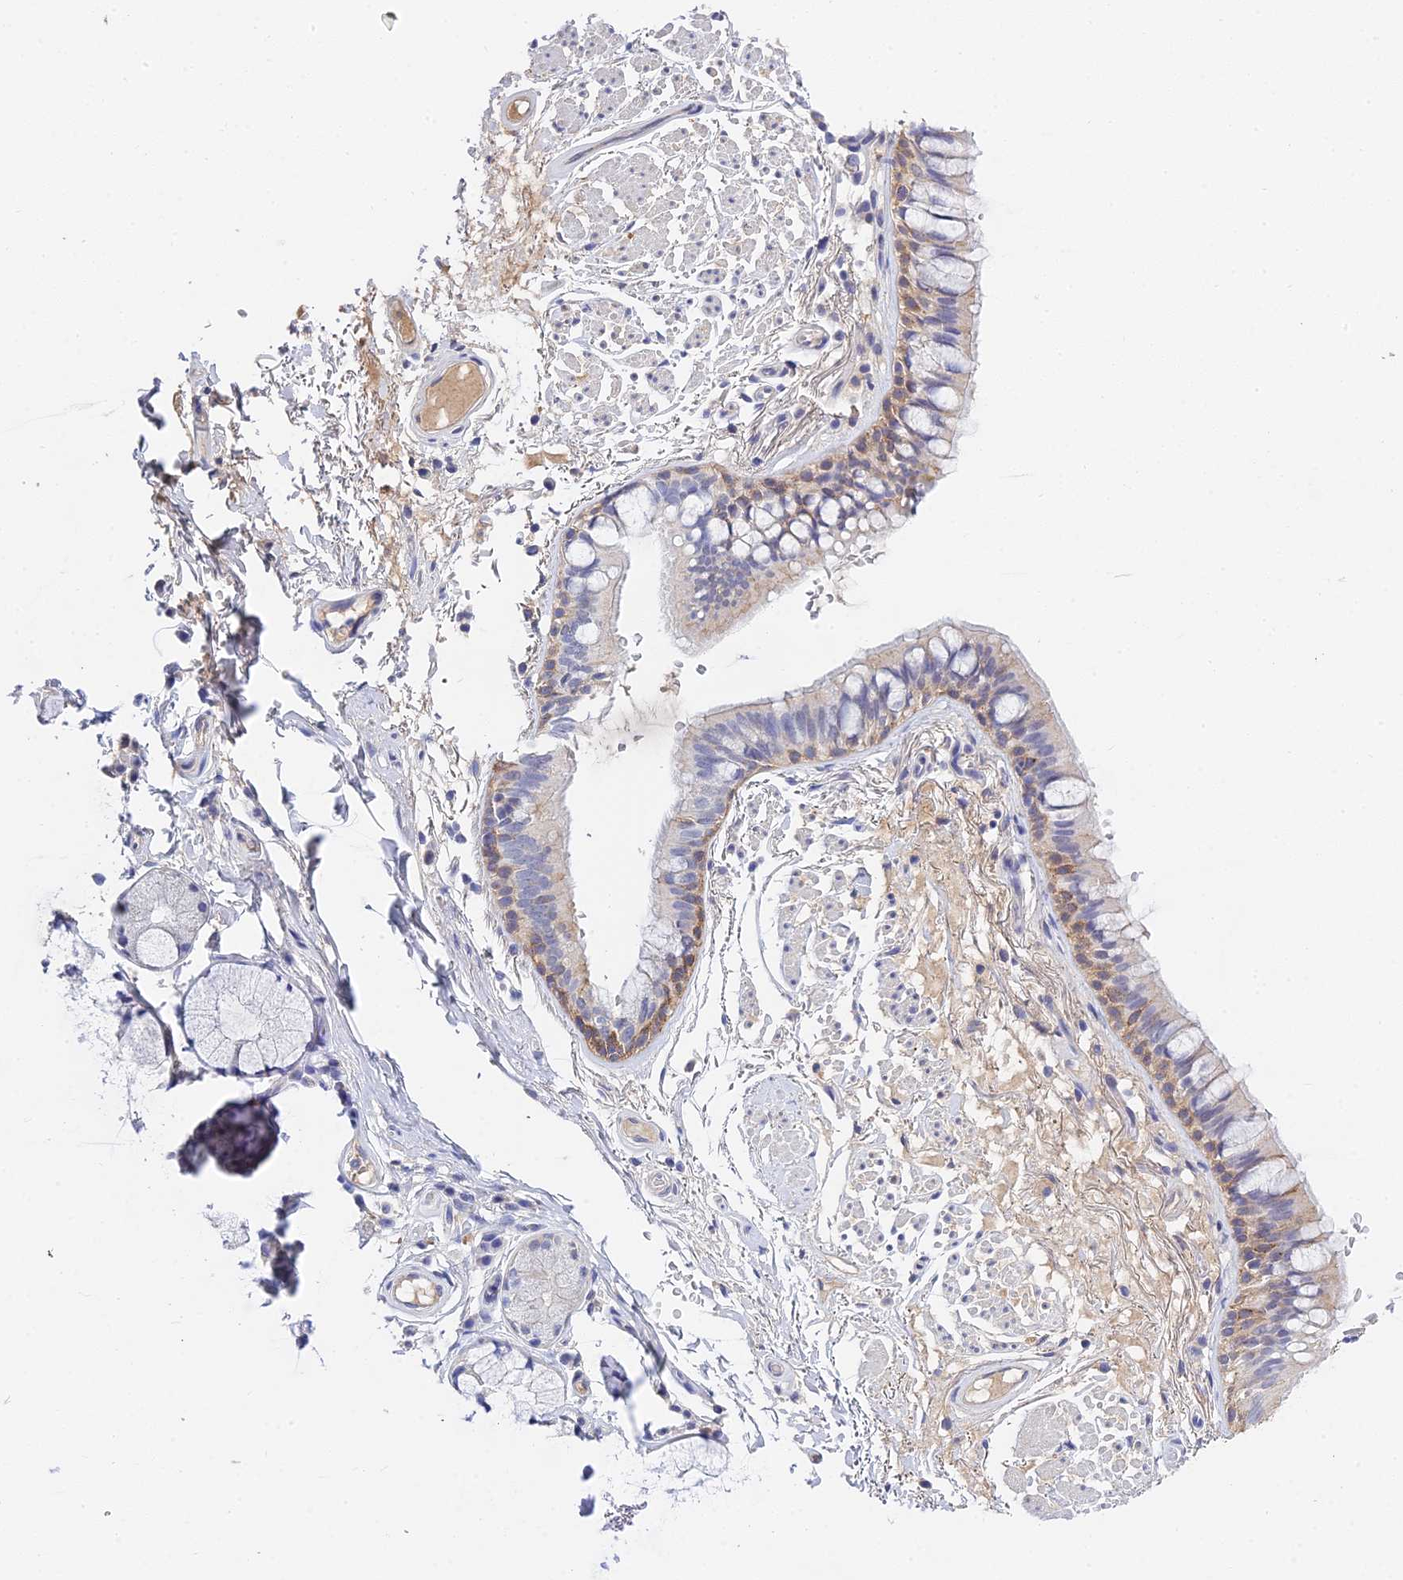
{"staining": {"intensity": "moderate", "quantity": "25%-75%", "location": "cytoplasmic/membranous"}, "tissue": "bronchus", "cell_type": "Respiratory epithelial cells", "image_type": "normal", "snomed": [{"axis": "morphology", "description": "Normal tissue, NOS"}, {"axis": "topography", "description": "Bronchus"}], "caption": "IHC micrograph of normal human bronchus stained for a protein (brown), which demonstrates medium levels of moderate cytoplasmic/membranous staining in approximately 25%-75% of respiratory epithelial cells.", "gene": "HOXB1", "patient": {"sex": "male", "age": 70}}